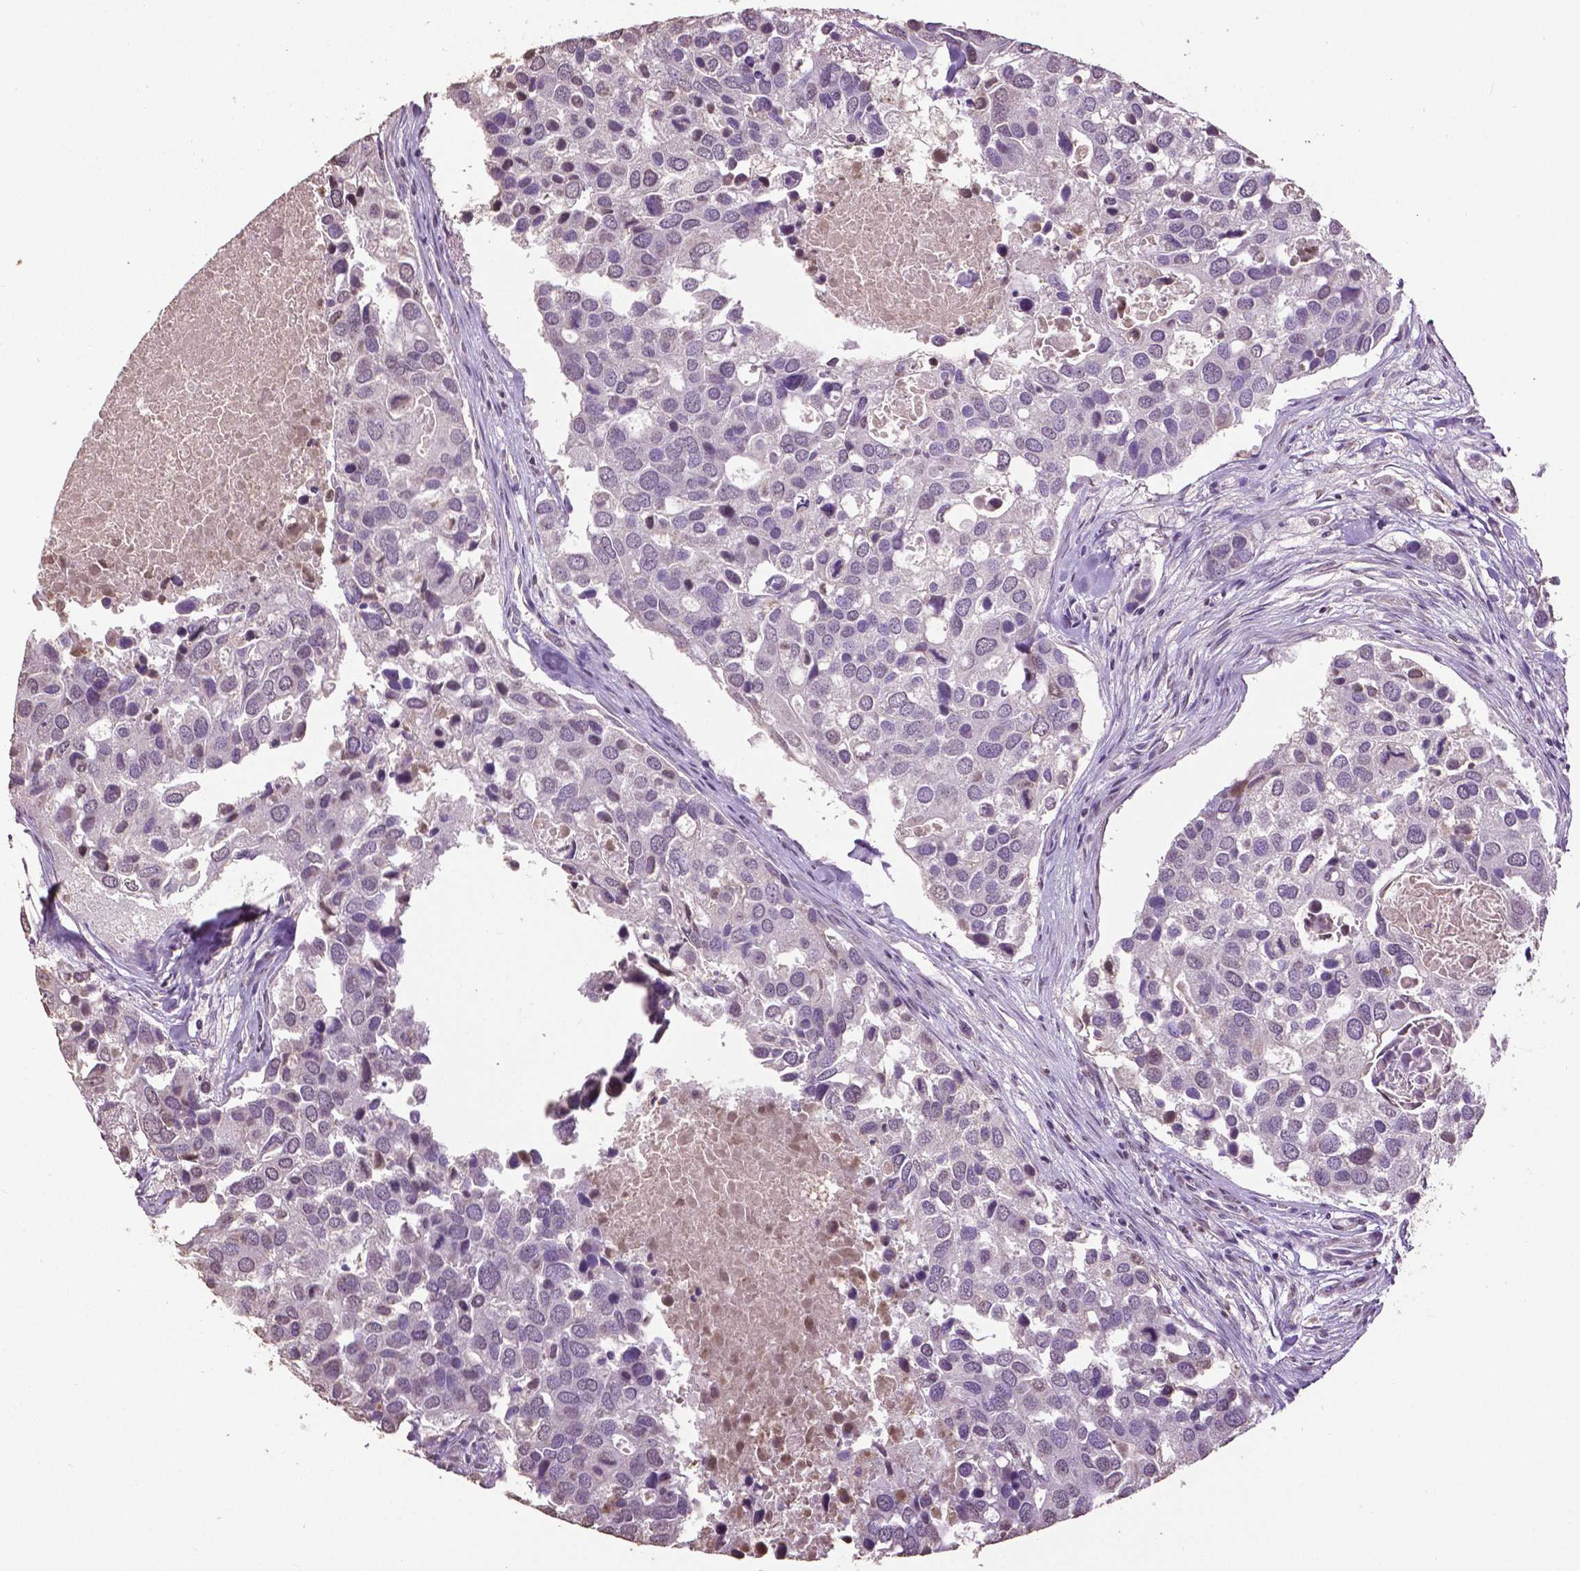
{"staining": {"intensity": "negative", "quantity": "none", "location": "none"}, "tissue": "breast cancer", "cell_type": "Tumor cells", "image_type": "cancer", "snomed": [{"axis": "morphology", "description": "Duct carcinoma"}, {"axis": "topography", "description": "Breast"}], "caption": "Tumor cells are negative for brown protein staining in breast cancer (infiltrating ductal carcinoma).", "gene": "RUNX3", "patient": {"sex": "female", "age": 83}}